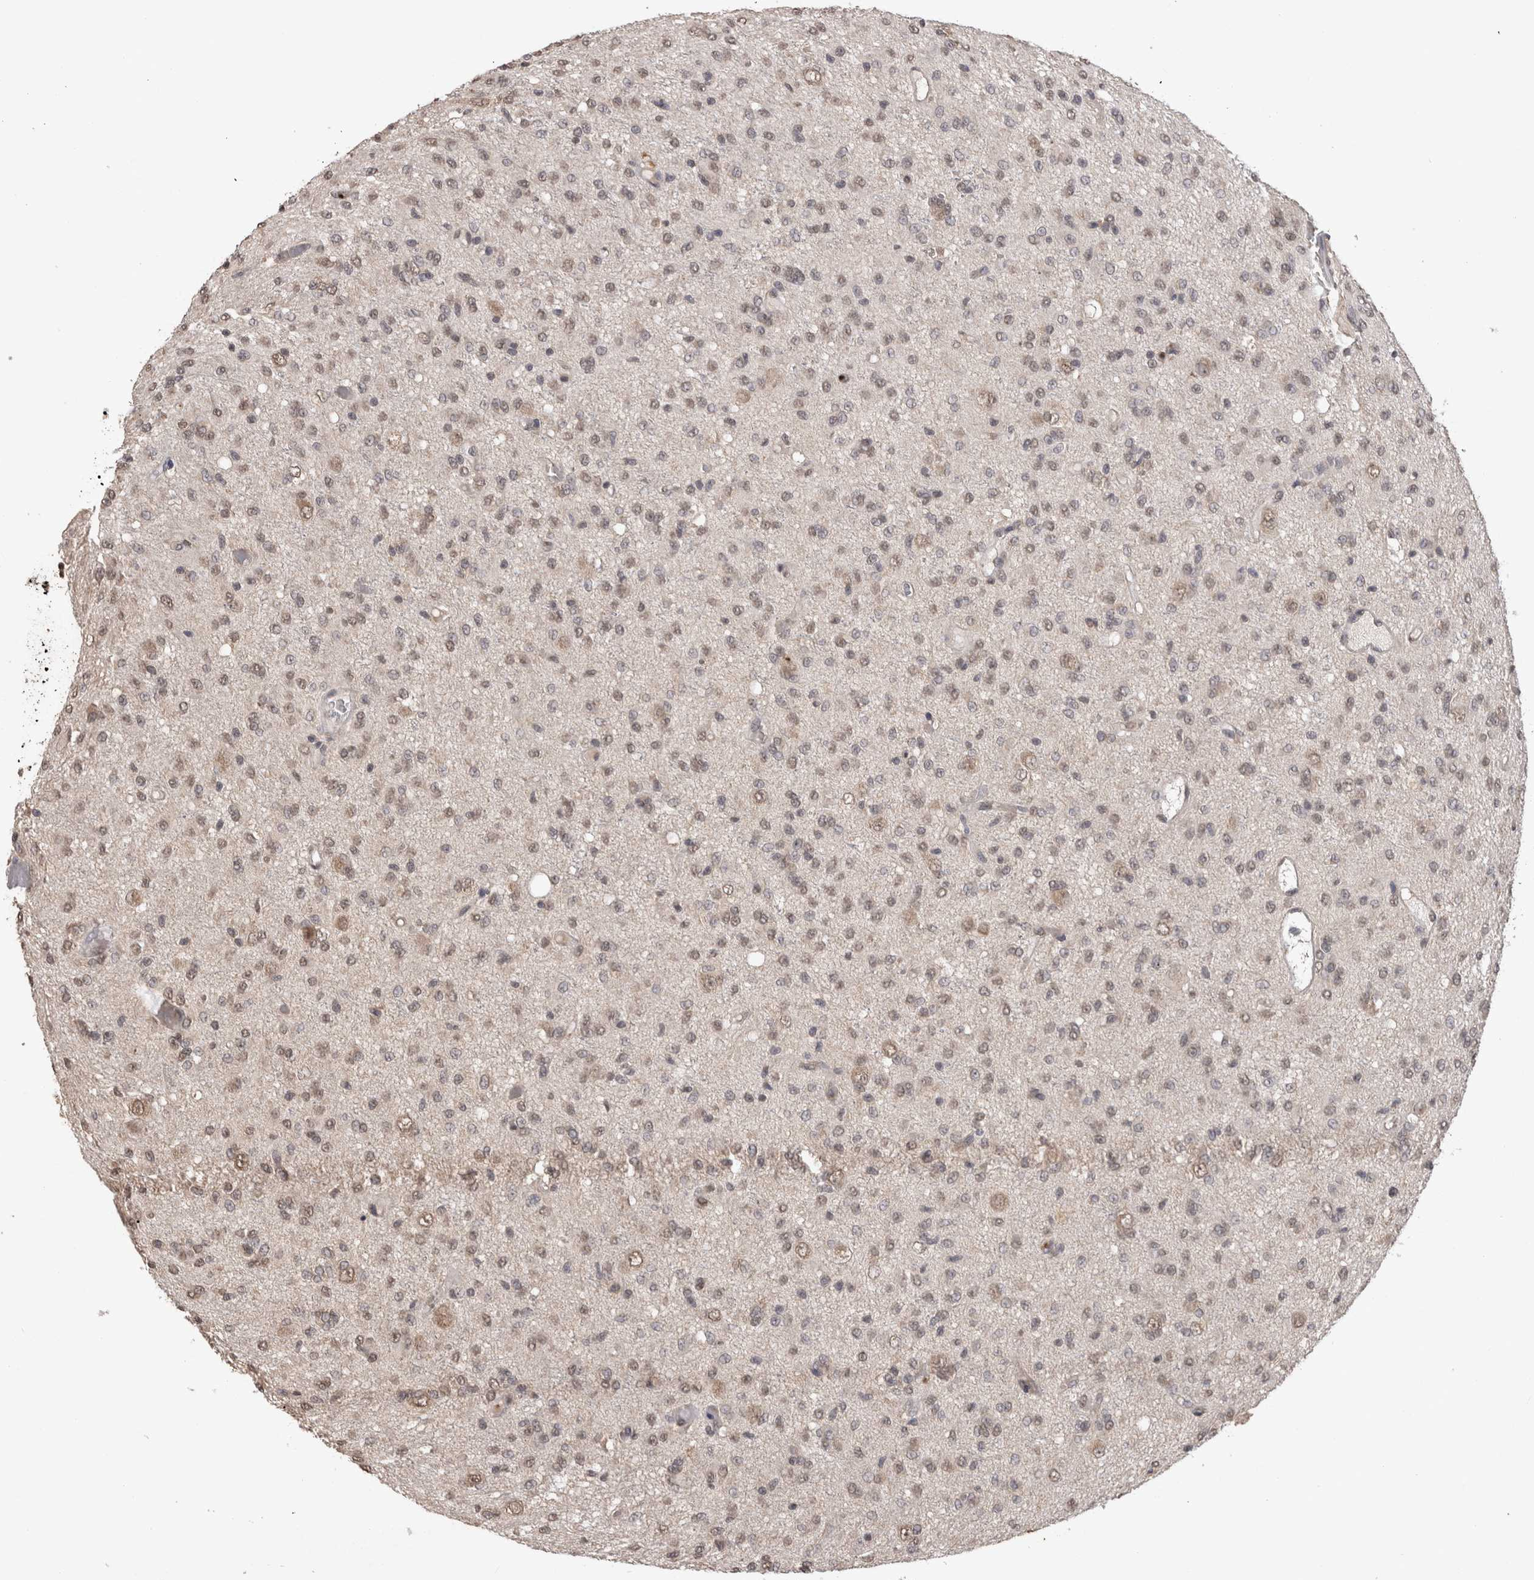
{"staining": {"intensity": "weak", "quantity": ">75%", "location": "nuclear"}, "tissue": "glioma", "cell_type": "Tumor cells", "image_type": "cancer", "snomed": [{"axis": "morphology", "description": "Glioma, malignant, High grade"}, {"axis": "topography", "description": "Brain"}], "caption": "Protein staining of glioma tissue displays weak nuclear positivity in approximately >75% of tumor cells.", "gene": "PAK4", "patient": {"sex": "female", "age": 59}}